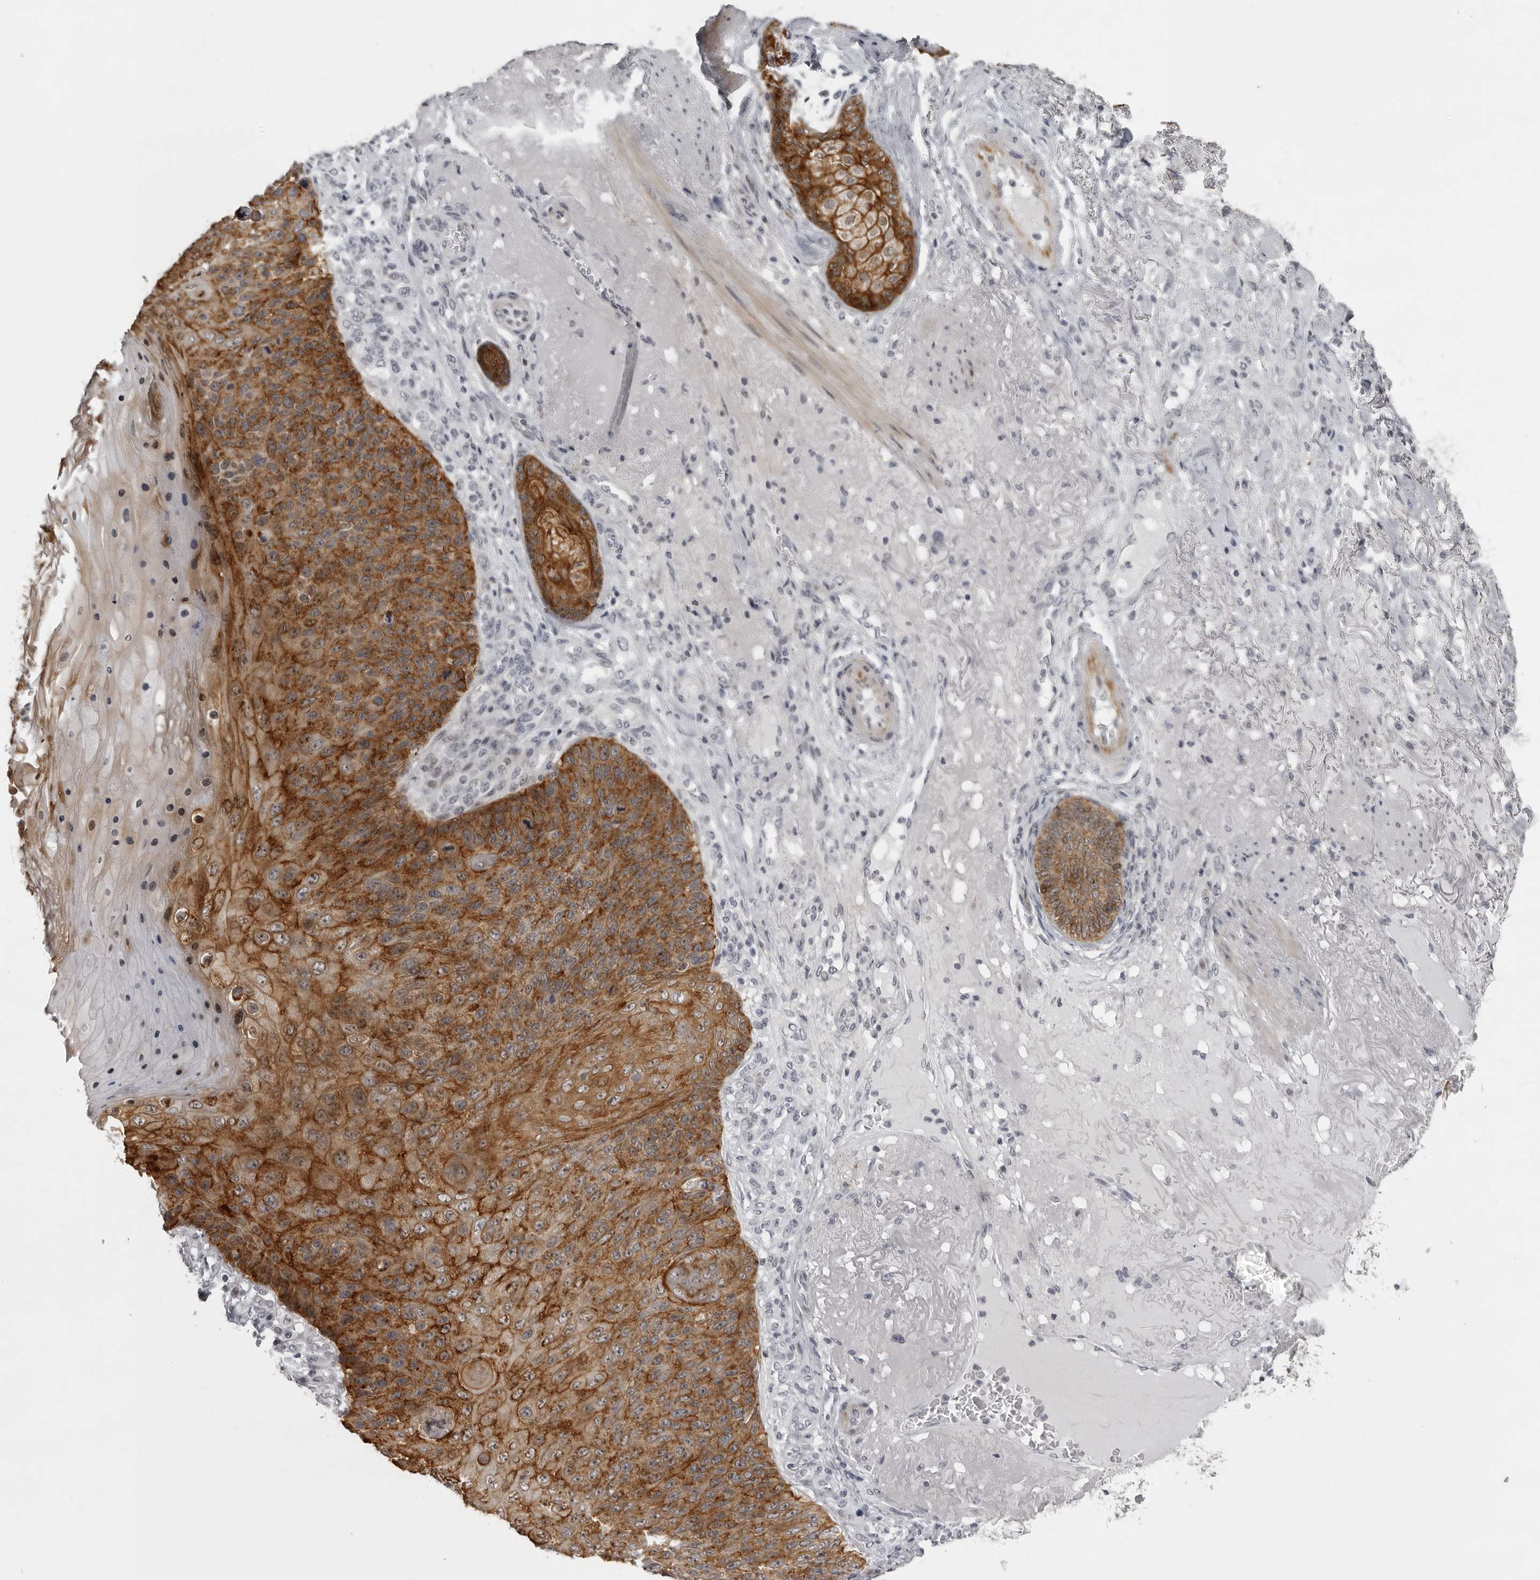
{"staining": {"intensity": "strong", "quantity": ">75%", "location": "cytoplasmic/membranous"}, "tissue": "skin cancer", "cell_type": "Tumor cells", "image_type": "cancer", "snomed": [{"axis": "morphology", "description": "Squamous cell carcinoma, NOS"}, {"axis": "topography", "description": "Skin"}], "caption": "Immunohistochemical staining of human skin cancer (squamous cell carcinoma) shows high levels of strong cytoplasmic/membranous protein positivity in about >75% of tumor cells.", "gene": "NUDT18", "patient": {"sex": "female", "age": 88}}